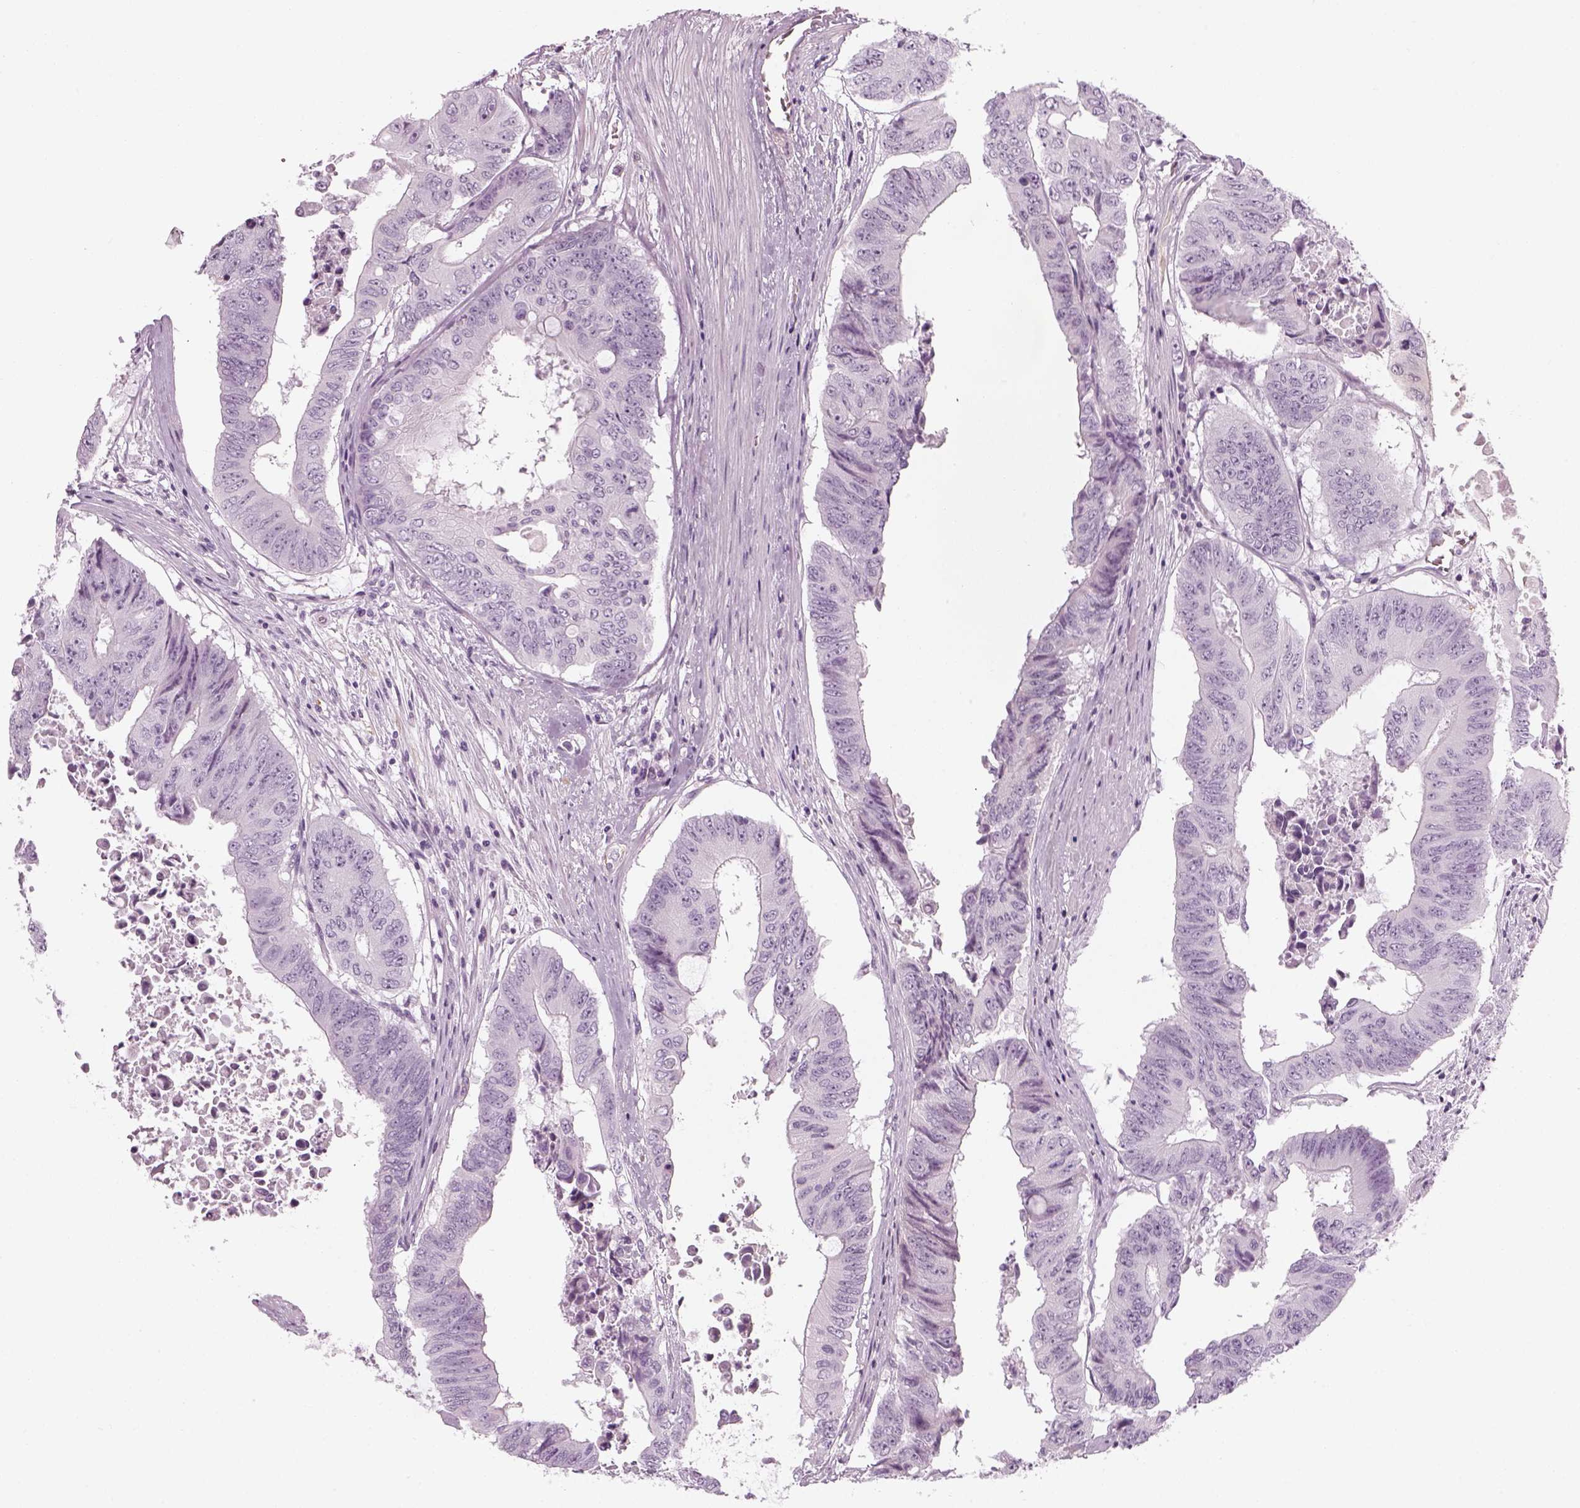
{"staining": {"intensity": "negative", "quantity": "none", "location": "none"}, "tissue": "colorectal cancer", "cell_type": "Tumor cells", "image_type": "cancer", "snomed": [{"axis": "morphology", "description": "Adenocarcinoma, NOS"}, {"axis": "topography", "description": "Rectum"}], "caption": "This is an IHC image of colorectal cancer (adenocarcinoma). There is no positivity in tumor cells.", "gene": "GAS2L2", "patient": {"sex": "male", "age": 59}}